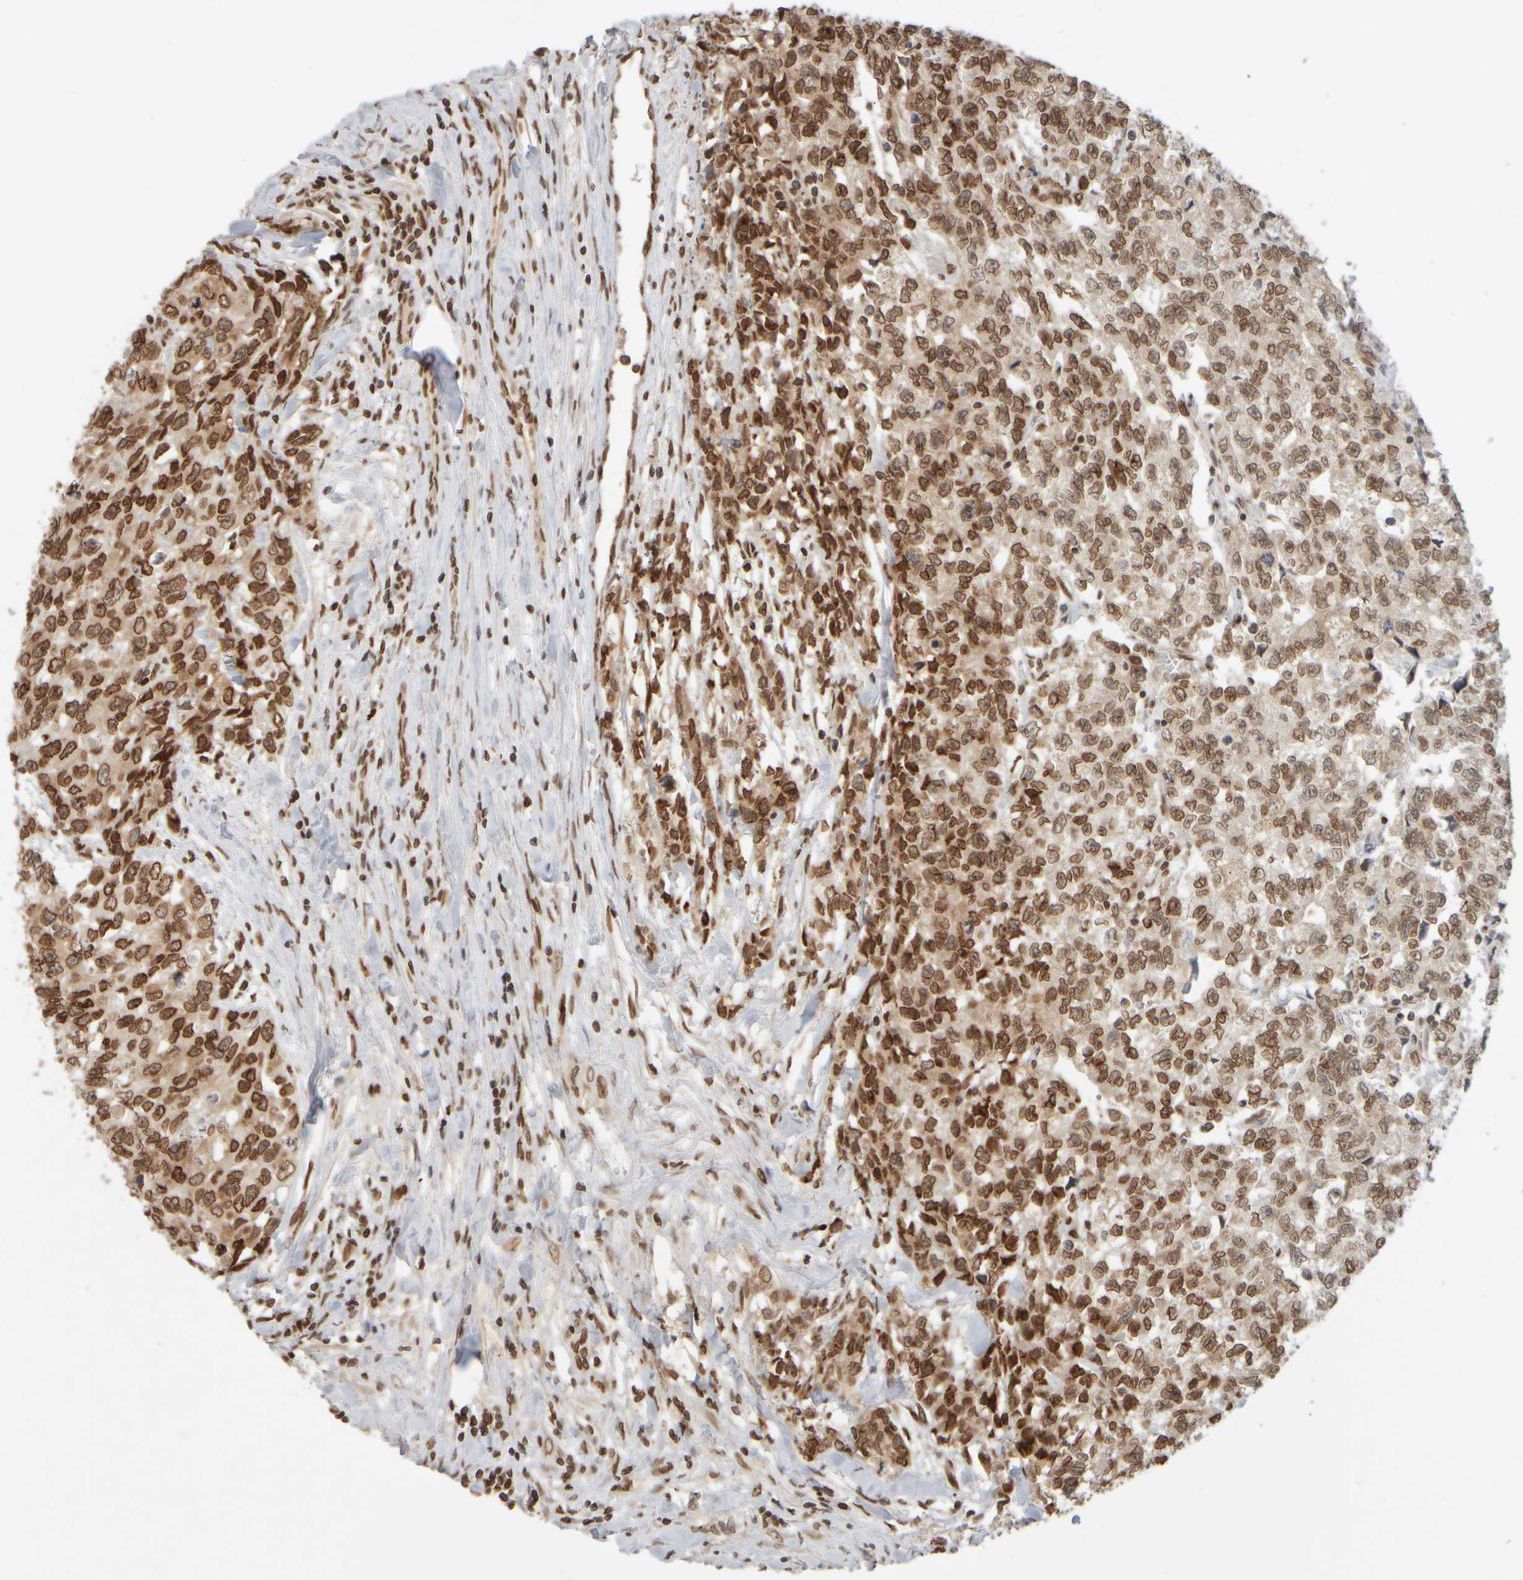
{"staining": {"intensity": "strong", "quantity": ">75%", "location": "cytoplasmic/membranous,nuclear"}, "tissue": "testis cancer", "cell_type": "Tumor cells", "image_type": "cancer", "snomed": [{"axis": "morphology", "description": "Carcinoma, Embryonal, NOS"}, {"axis": "topography", "description": "Testis"}], "caption": "A high-resolution micrograph shows immunohistochemistry staining of testis cancer, which reveals strong cytoplasmic/membranous and nuclear expression in approximately >75% of tumor cells. The protein is stained brown, and the nuclei are stained in blue (DAB (3,3'-diaminobenzidine) IHC with brightfield microscopy, high magnification).", "gene": "ZC3HC1", "patient": {"sex": "male", "age": 28}}